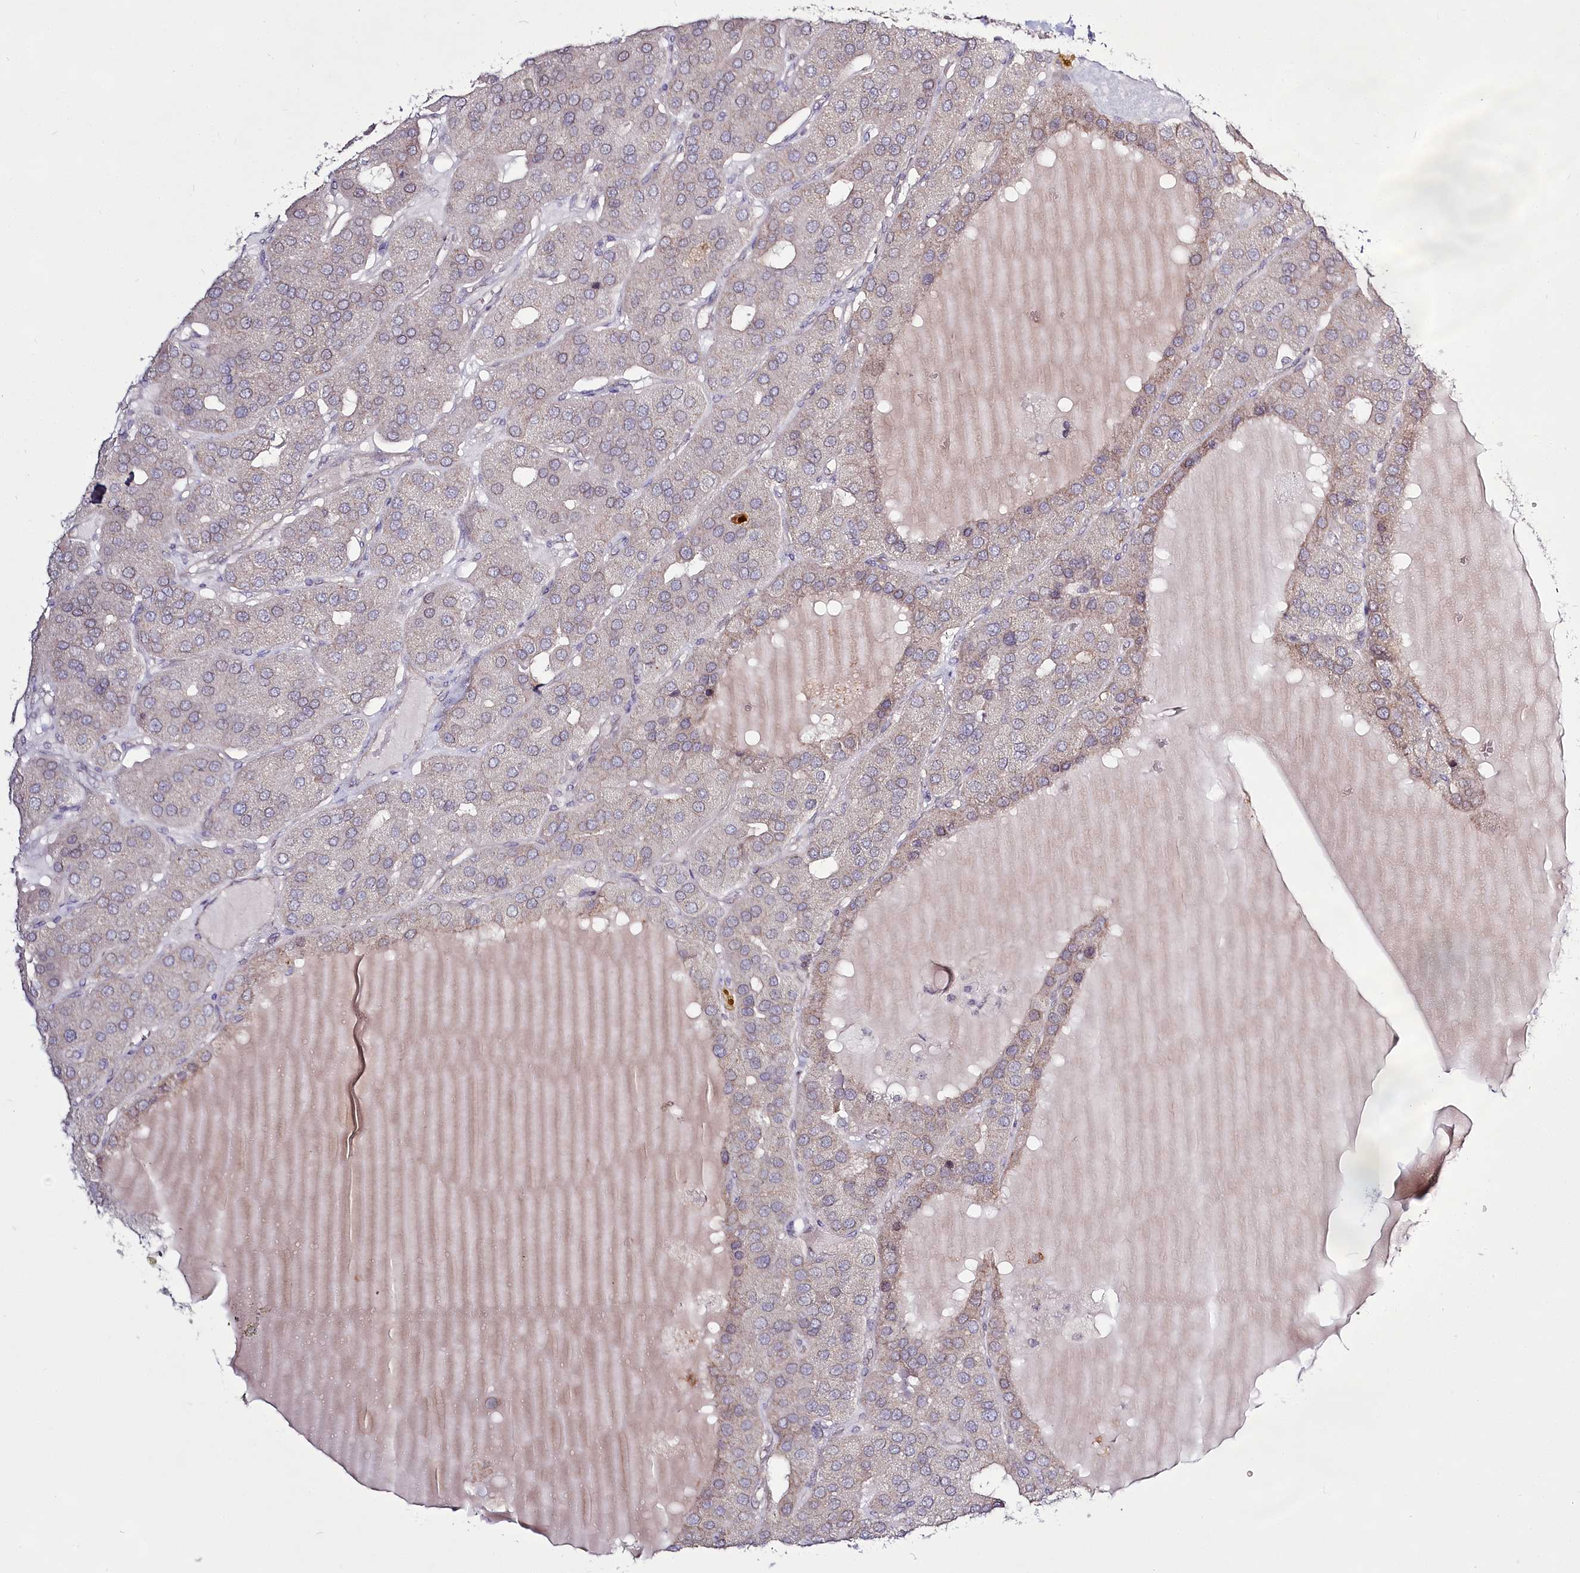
{"staining": {"intensity": "negative", "quantity": "none", "location": "none"}, "tissue": "parathyroid gland", "cell_type": "Glandular cells", "image_type": "normal", "snomed": [{"axis": "morphology", "description": "Normal tissue, NOS"}, {"axis": "morphology", "description": "Adenoma, NOS"}, {"axis": "topography", "description": "Parathyroid gland"}], "caption": "Micrograph shows no protein staining in glandular cells of normal parathyroid gland. Nuclei are stained in blue.", "gene": "SPINK13", "patient": {"sex": "female", "age": 86}}